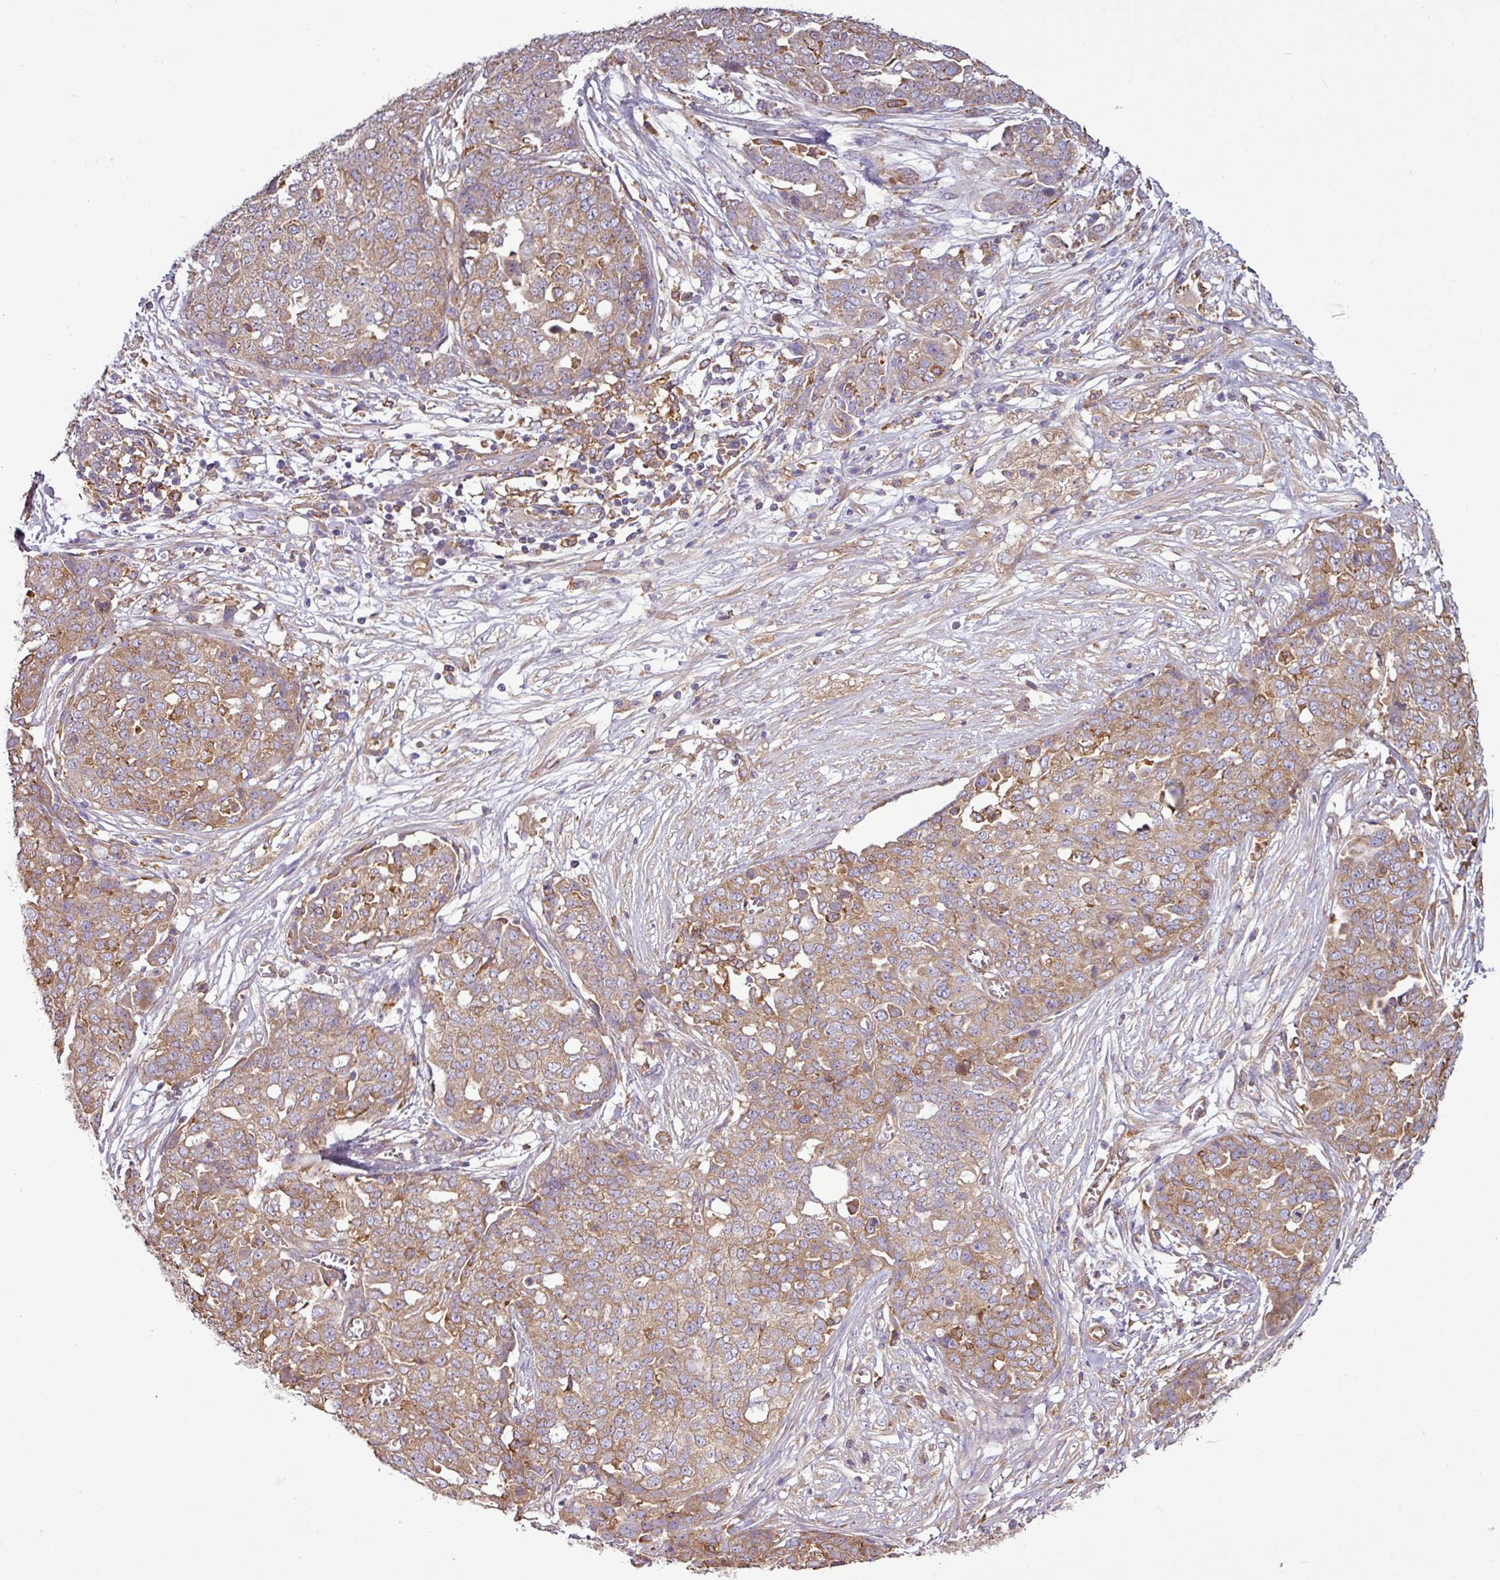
{"staining": {"intensity": "moderate", "quantity": ">75%", "location": "cytoplasmic/membranous"}, "tissue": "ovarian cancer", "cell_type": "Tumor cells", "image_type": "cancer", "snomed": [{"axis": "morphology", "description": "Cystadenocarcinoma, serous, NOS"}, {"axis": "topography", "description": "Soft tissue"}, {"axis": "topography", "description": "Ovary"}], "caption": "Human ovarian cancer (serous cystadenocarcinoma) stained with a protein marker displays moderate staining in tumor cells.", "gene": "PACSIN2", "patient": {"sex": "female", "age": 57}}